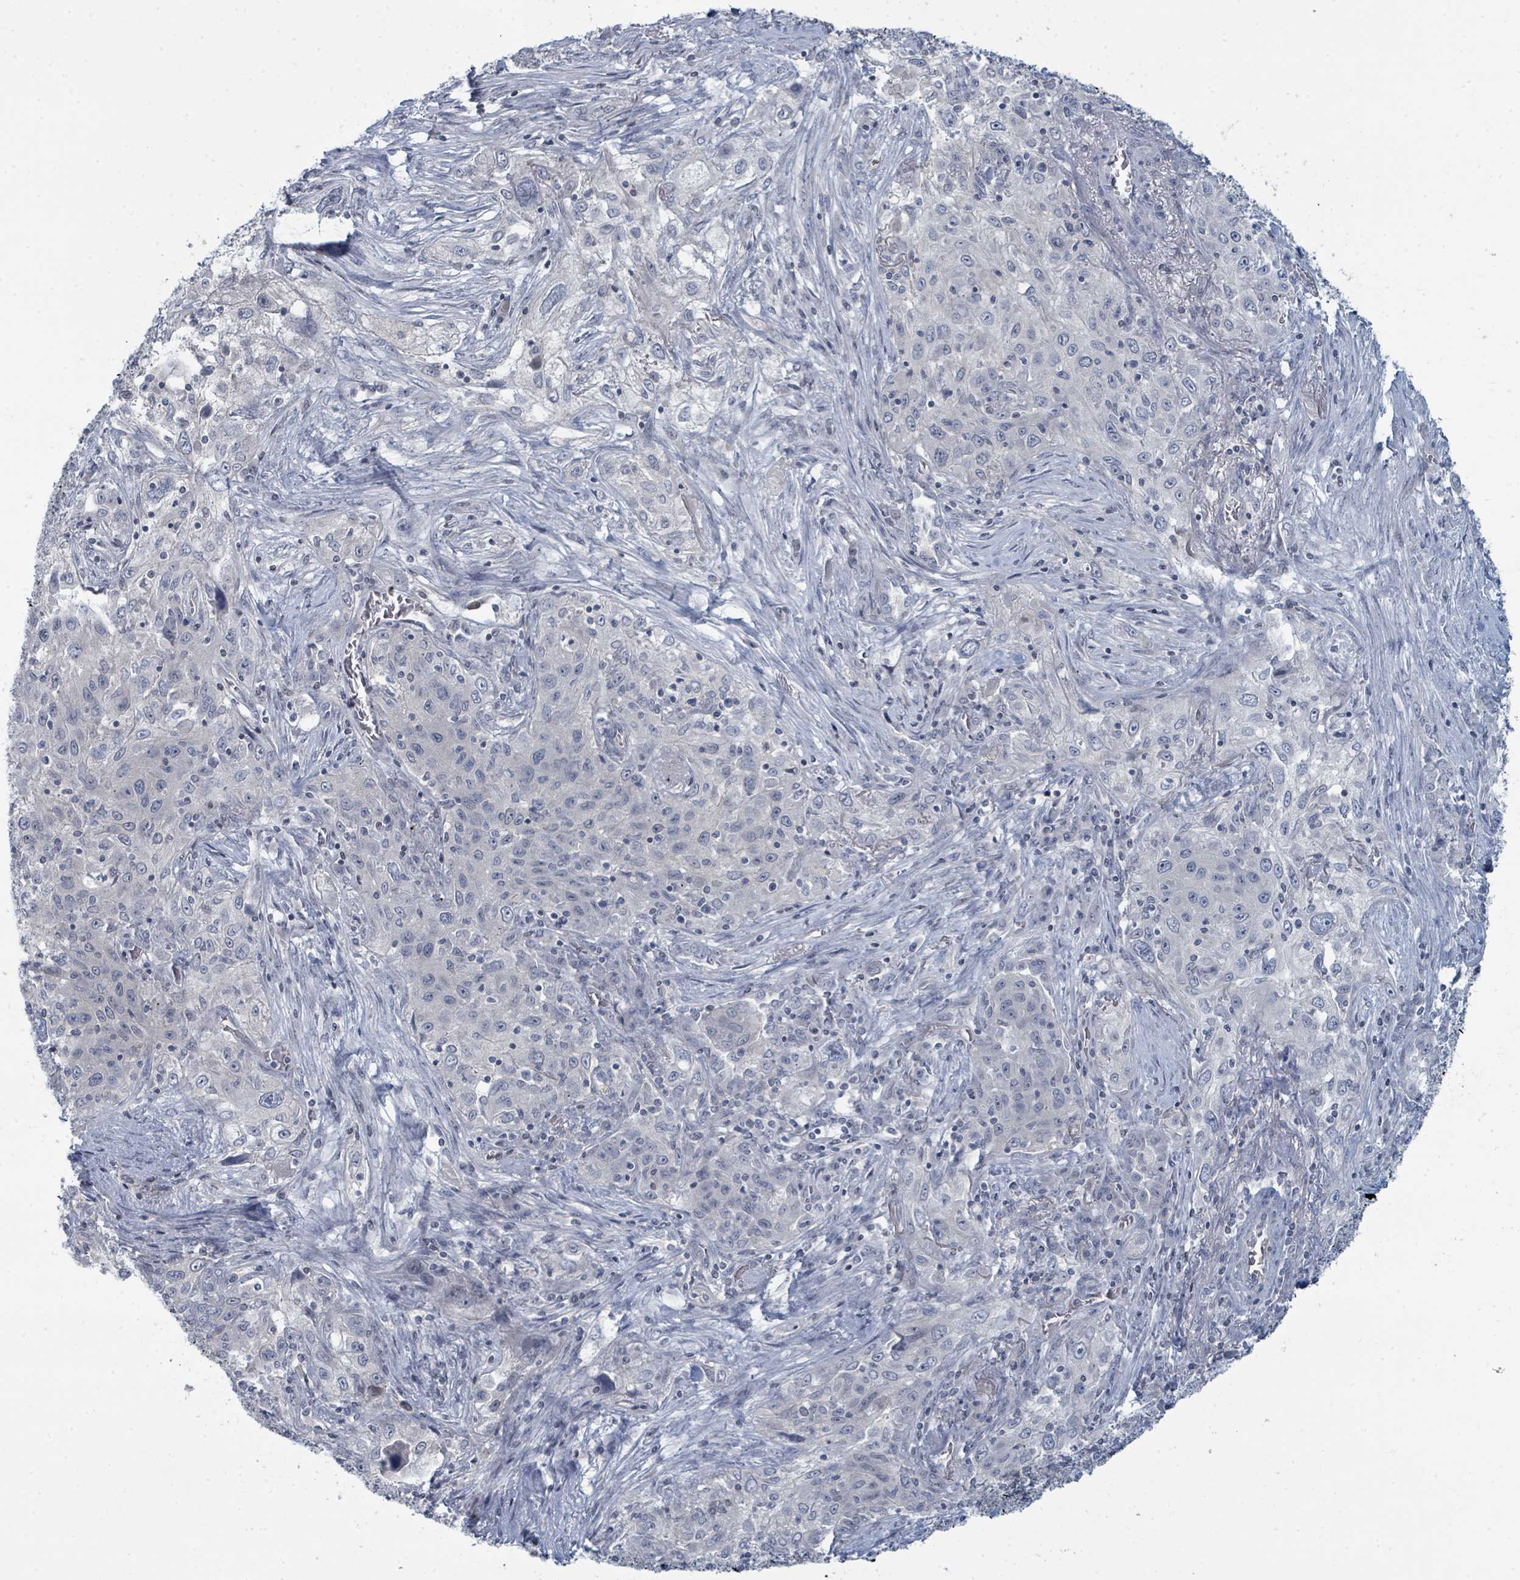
{"staining": {"intensity": "negative", "quantity": "none", "location": "none"}, "tissue": "lung cancer", "cell_type": "Tumor cells", "image_type": "cancer", "snomed": [{"axis": "morphology", "description": "Squamous cell carcinoma, NOS"}, {"axis": "topography", "description": "Lung"}], "caption": "There is no significant staining in tumor cells of lung squamous cell carcinoma.", "gene": "SLC25A45", "patient": {"sex": "female", "age": 69}}